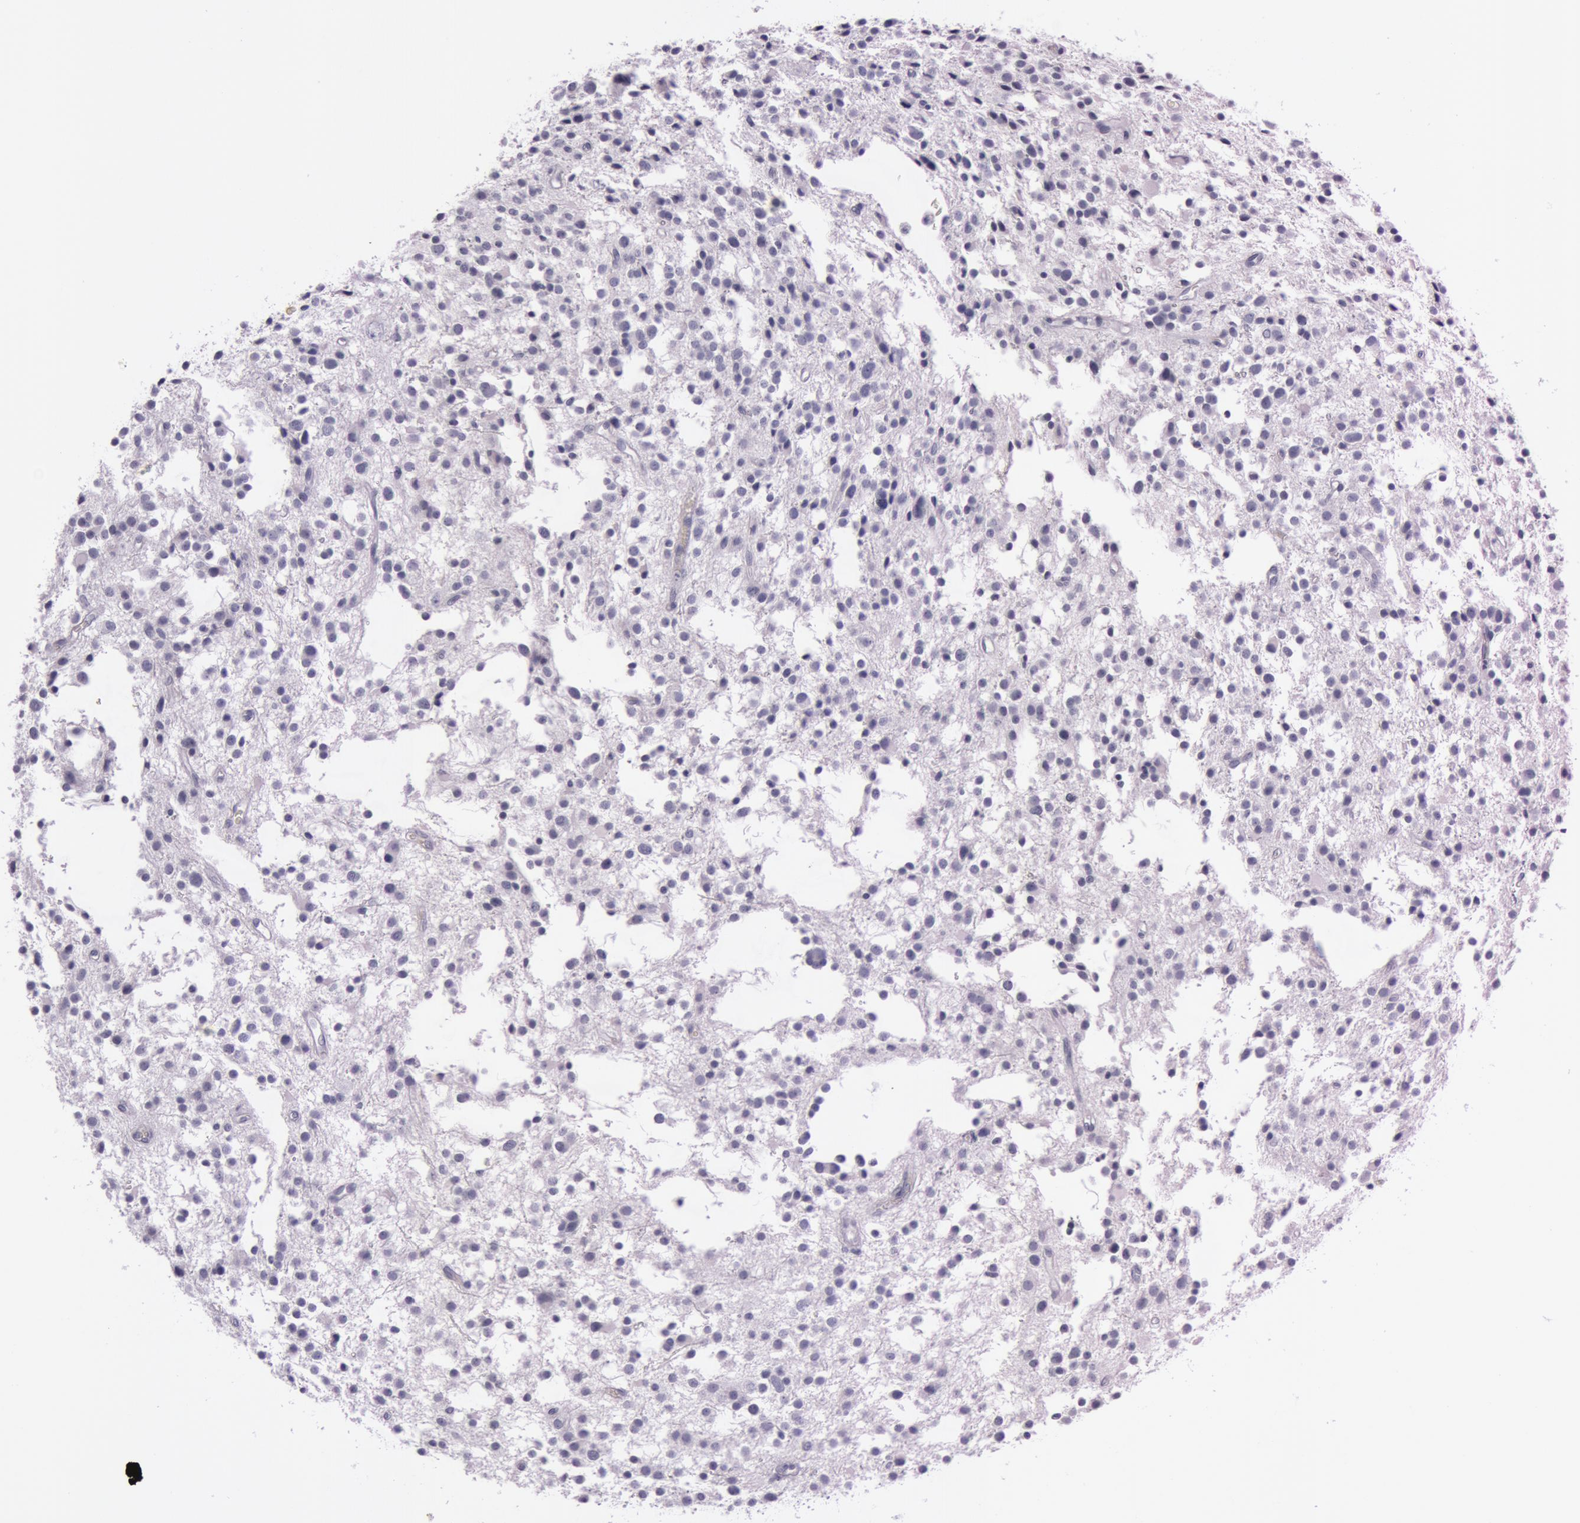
{"staining": {"intensity": "negative", "quantity": "none", "location": "none"}, "tissue": "glioma", "cell_type": "Tumor cells", "image_type": "cancer", "snomed": [{"axis": "morphology", "description": "Glioma, malignant, Low grade"}, {"axis": "topography", "description": "Brain"}], "caption": "This is an IHC image of human glioma. There is no staining in tumor cells.", "gene": "S100A7", "patient": {"sex": "female", "age": 36}}